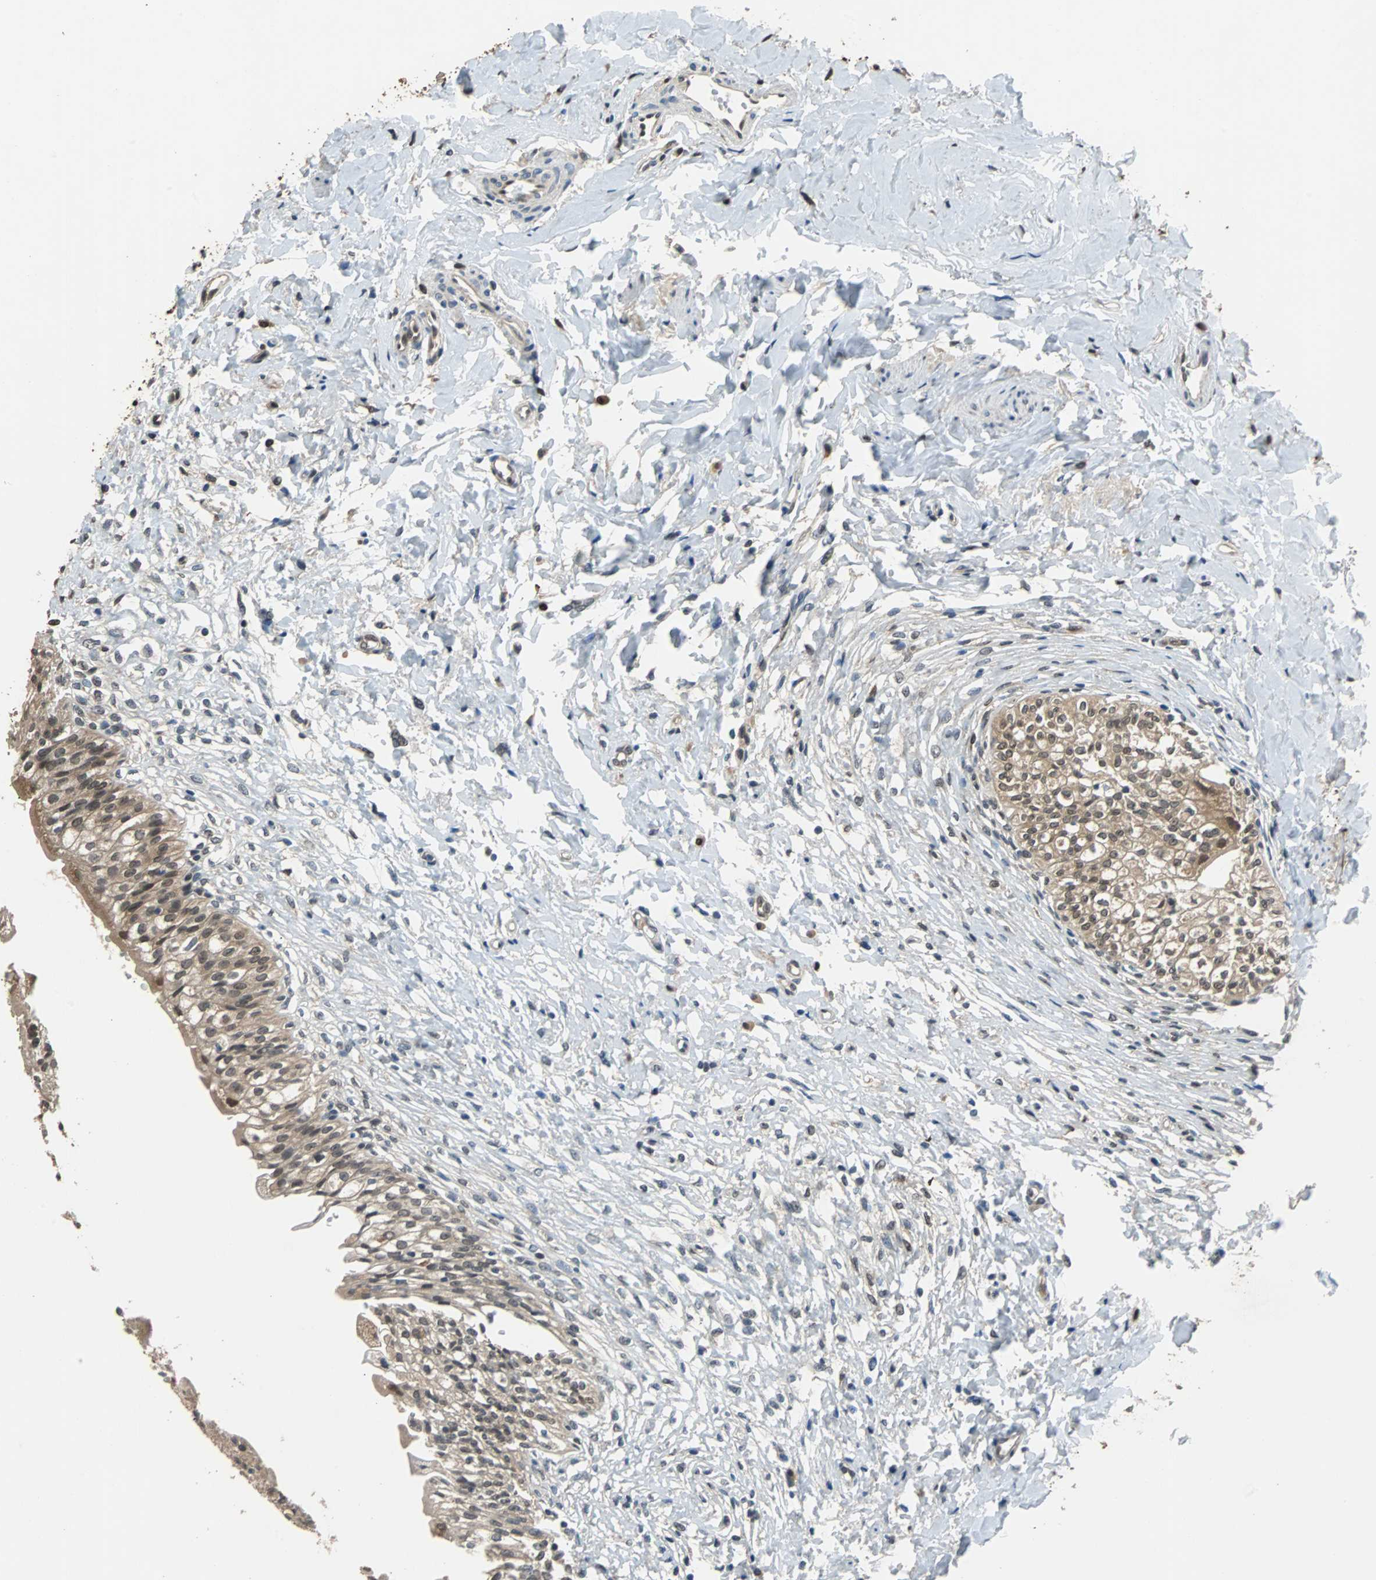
{"staining": {"intensity": "weak", "quantity": ">75%", "location": "cytoplasmic/membranous"}, "tissue": "urinary bladder", "cell_type": "Urothelial cells", "image_type": "normal", "snomed": [{"axis": "morphology", "description": "Normal tissue, NOS"}, {"axis": "morphology", "description": "Inflammation, NOS"}, {"axis": "topography", "description": "Urinary bladder"}], "caption": "Human urinary bladder stained for a protein (brown) exhibits weak cytoplasmic/membranous positive expression in about >75% of urothelial cells.", "gene": "PRDX6", "patient": {"sex": "female", "age": 80}}